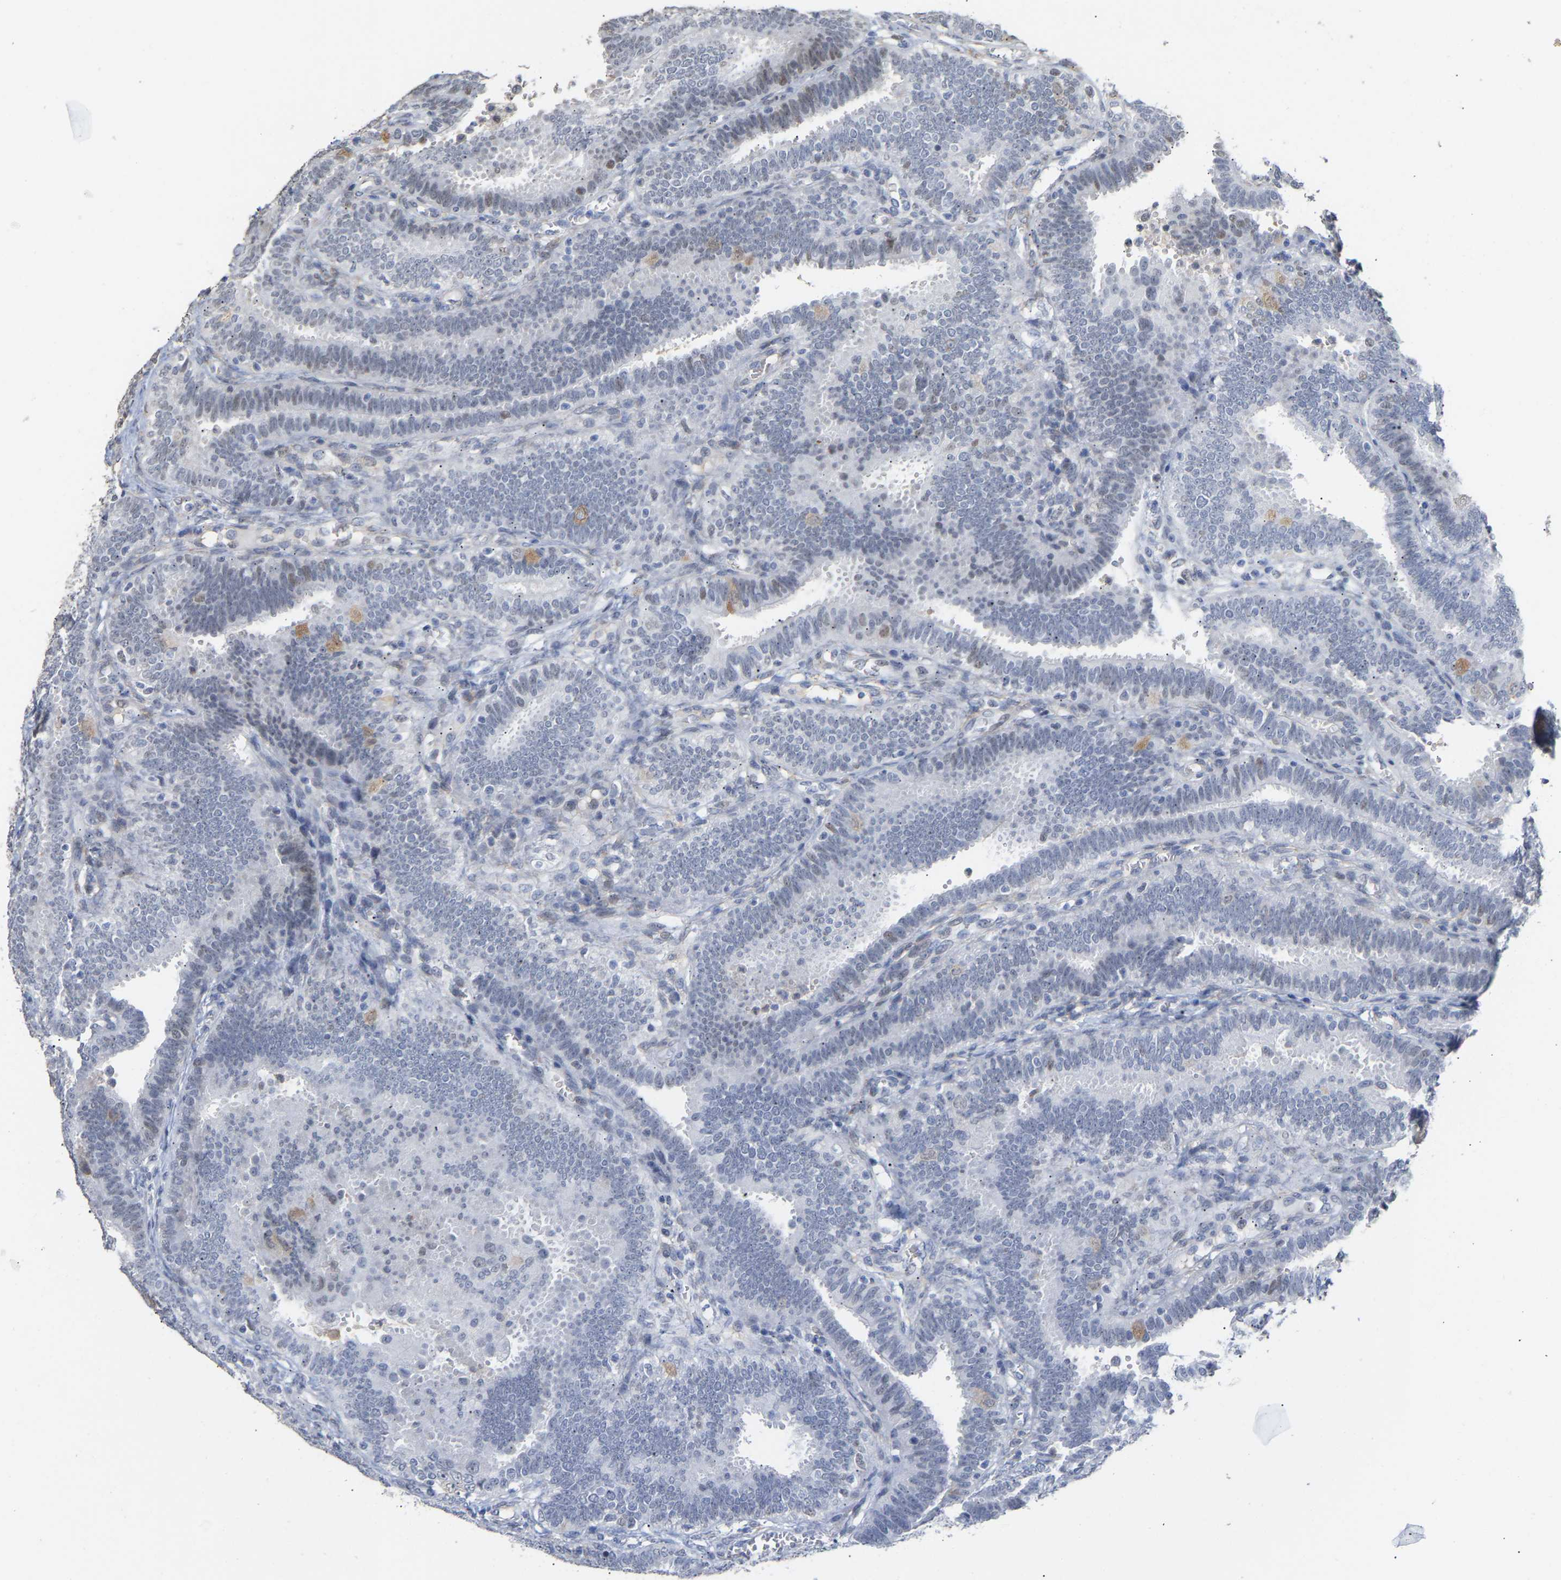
{"staining": {"intensity": "weak", "quantity": "<25%", "location": "nuclear"}, "tissue": "fallopian tube", "cell_type": "Glandular cells", "image_type": "normal", "snomed": [{"axis": "morphology", "description": "Normal tissue, NOS"}, {"axis": "topography", "description": "Fallopian tube"}, {"axis": "topography", "description": "Placenta"}], "caption": "There is no significant staining in glandular cells of fallopian tube. Brightfield microscopy of immunohistochemistry (IHC) stained with DAB (brown) and hematoxylin (blue), captured at high magnification.", "gene": "AMPH", "patient": {"sex": "female", "age": 34}}